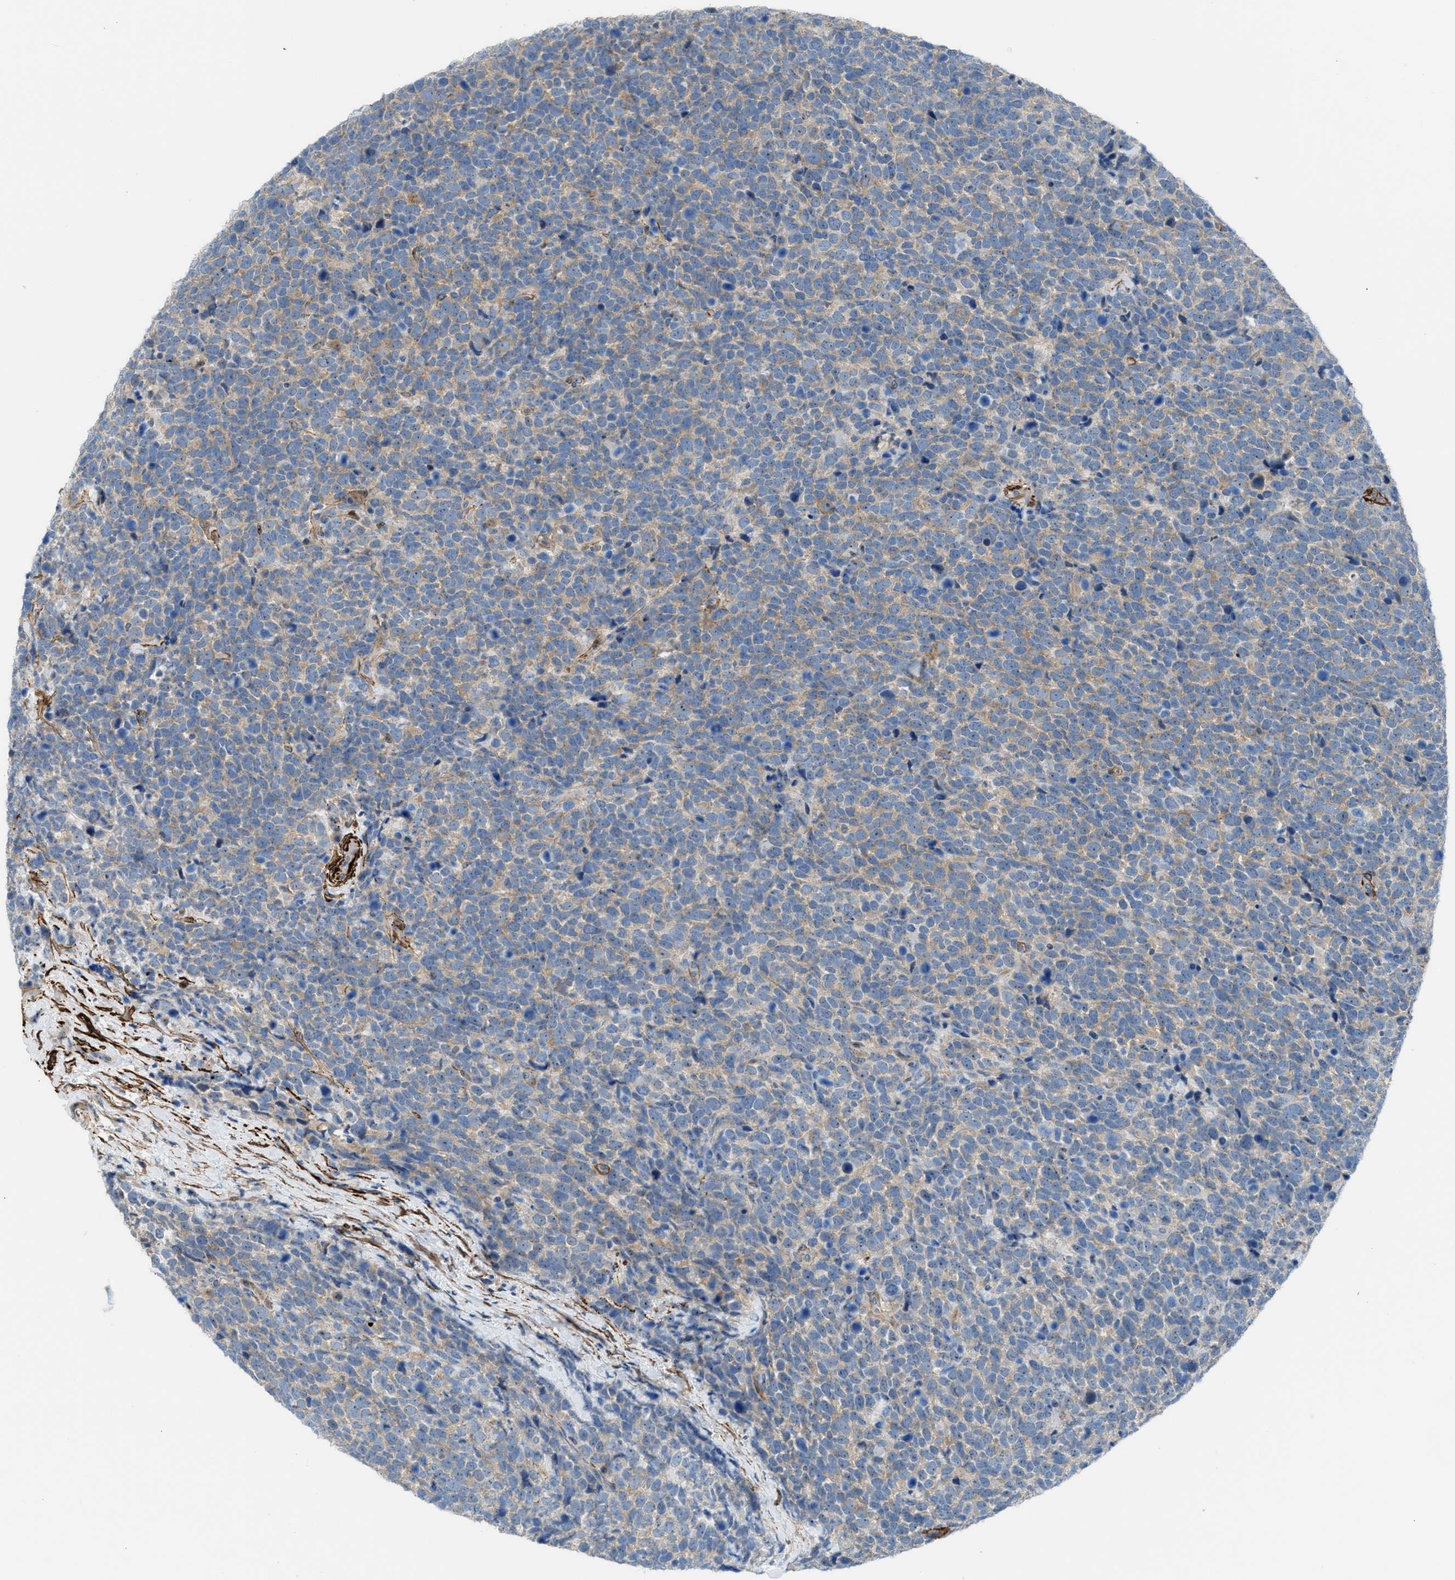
{"staining": {"intensity": "weak", "quantity": ">75%", "location": "cytoplasmic/membranous"}, "tissue": "urothelial cancer", "cell_type": "Tumor cells", "image_type": "cancer", "snomed": [{"axis": "morphology", "description": "Urothelial carcinoma, High grade"}, {"axis": "topography", "description": "Urinary bladder"}], "caption": "Urothelial cancer stained with IHC shows weak cytoplasmic/membranous expression in about >75% of tumor cells.", "gene": "NQO2", "patient": {"sex": "female", "age": 82}}